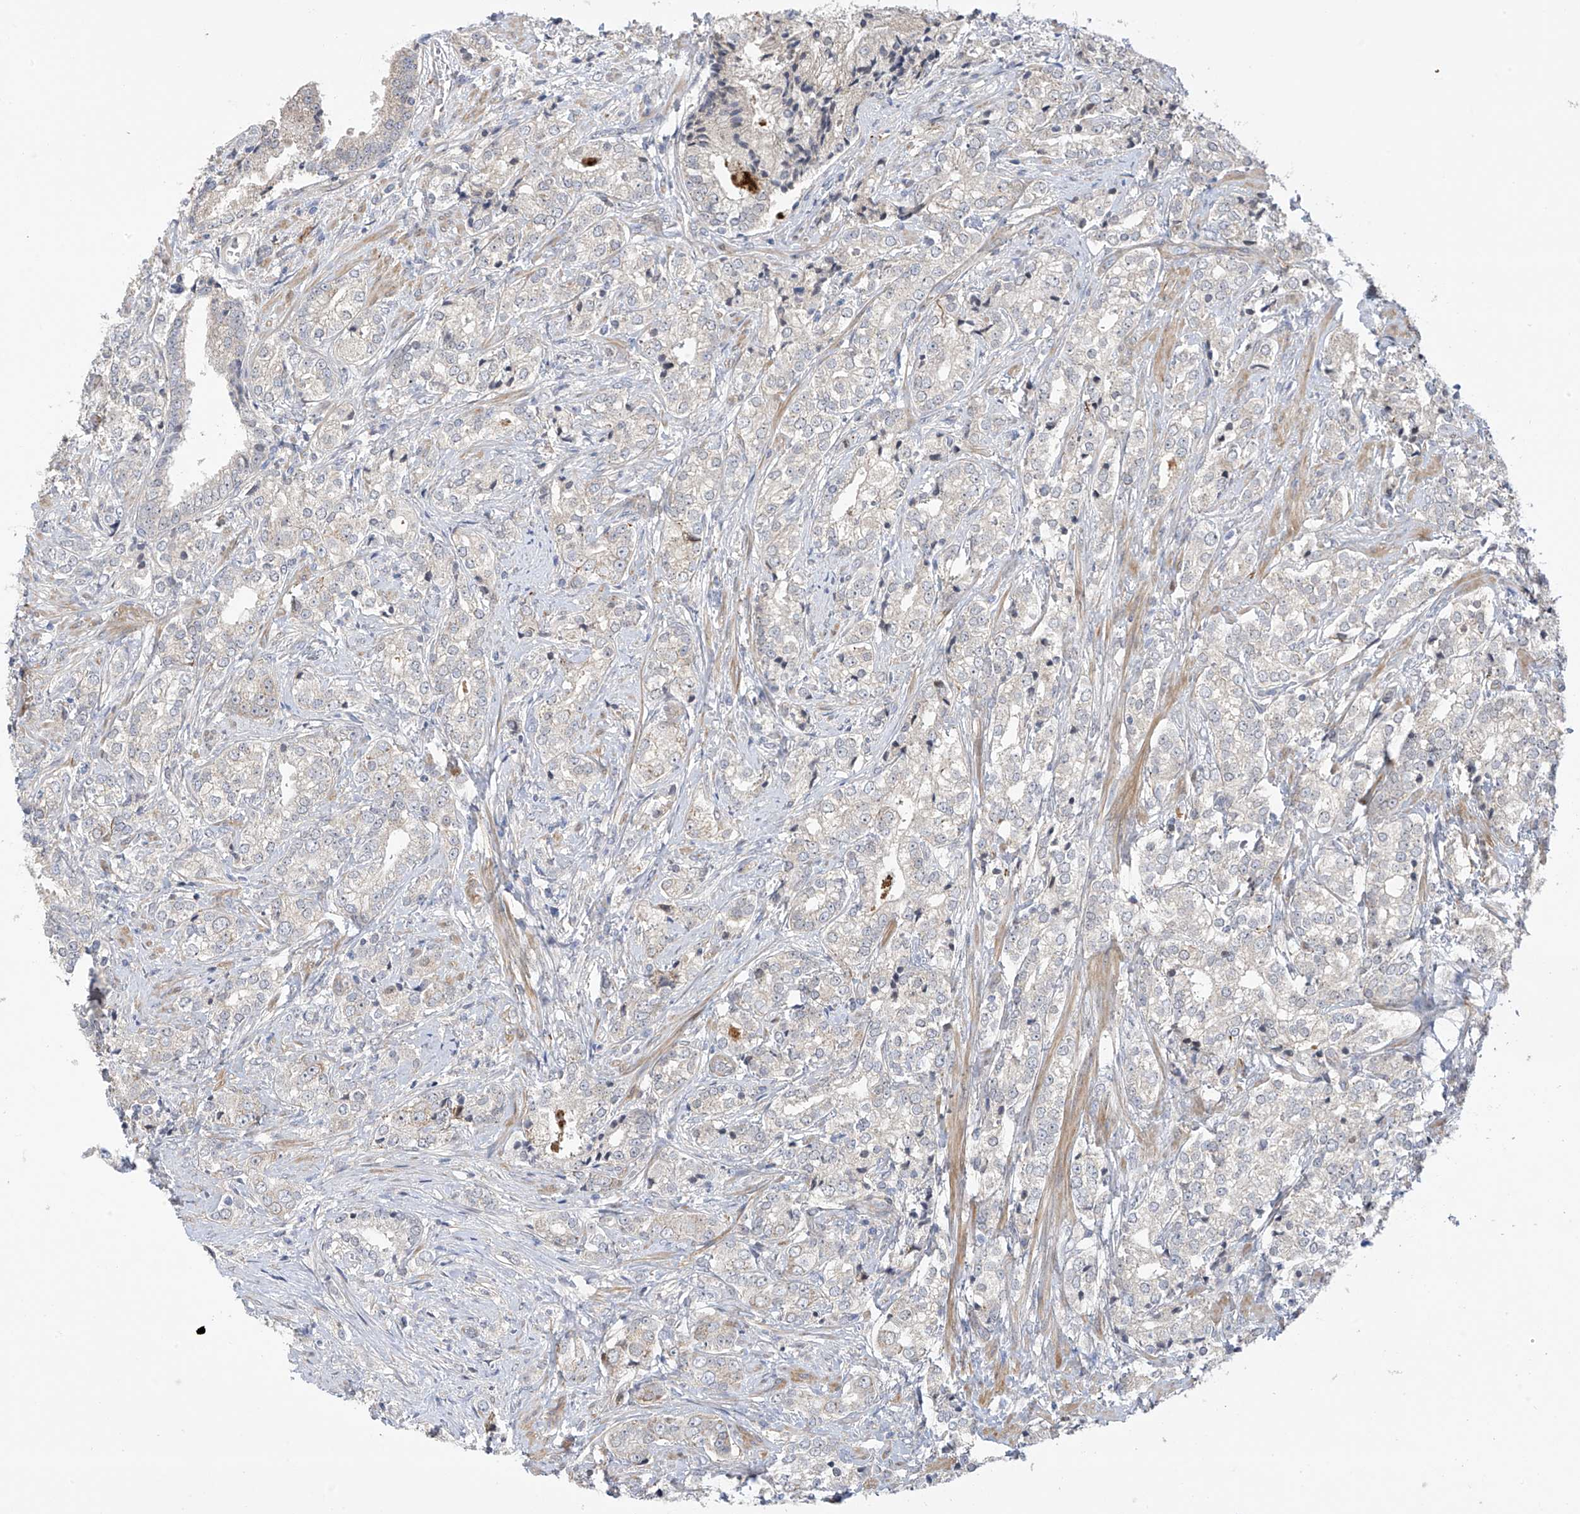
{"staining": {"intensity": "negative", "quantity": "none", "location": "none"}, "tissue": "prostate cancer", "cell_type": "Tumor cells", "image_type": "cancer", "snomed": [{"axis": "morphology", "description": "Adenocarcinoma, High grade"}, {"axis": "topography", "description": "Prostate"}], "caption": "The image displays no significant expression in tumor cells of adenocarcinoma (high-grade) (prostate).", "gene": "ZNF641", "patient": {"sex": "male", "age": 69}}